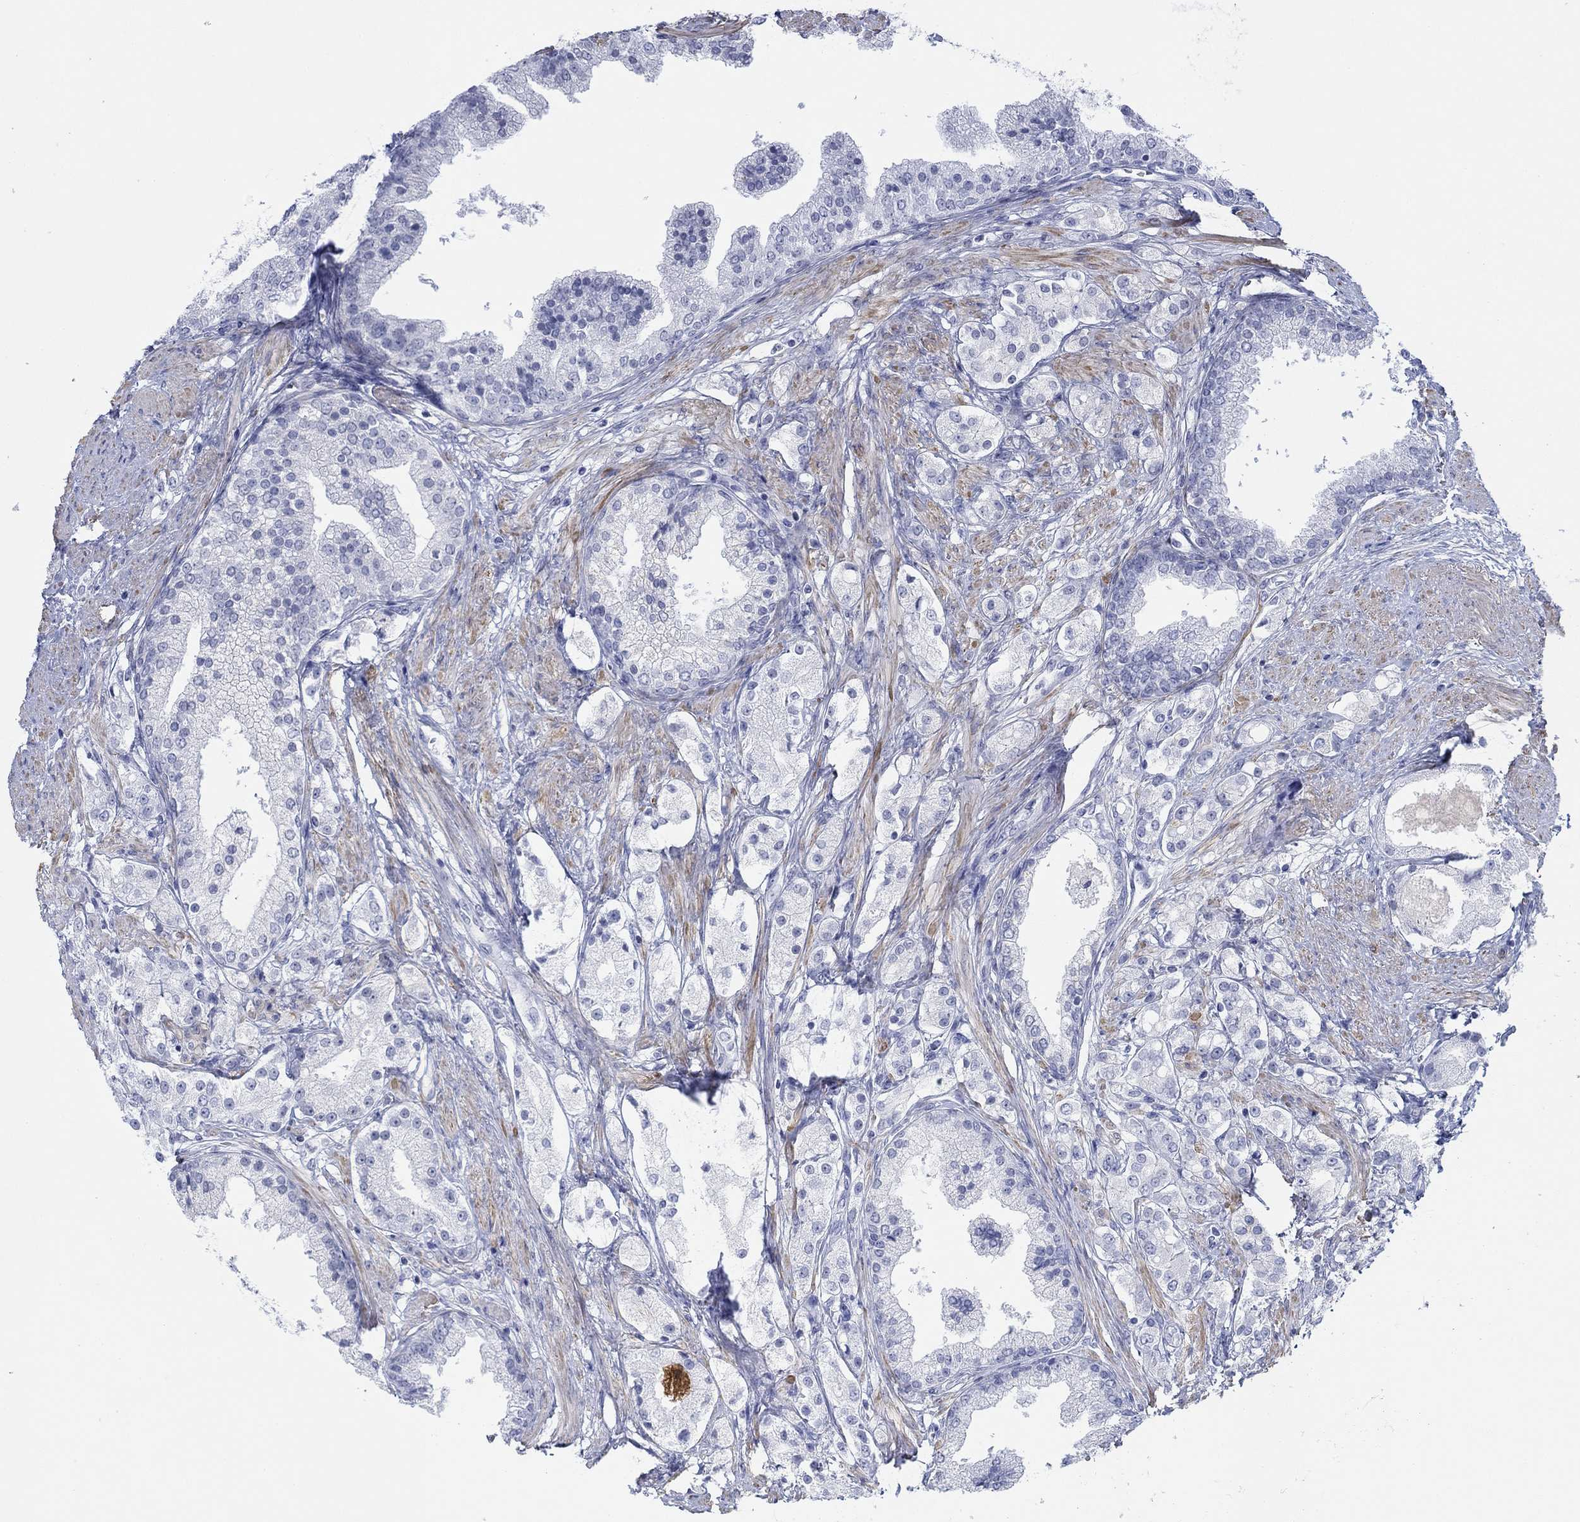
{"staining": {"intensity": "negative", "quantity": "none", "location": "none"}, "tissue": "prostate cancer", "cell_type": "Tumor cells", "image_type": "cancer", "snomed": [{"axis": "morphology", "description": "Adenocarcinoma, NOS"}, {"axis": "topography", "description": "Prostate and seminal vesicle, NOS"}, {"axis": "topography", "description": "Prostate"}], "caption": "High power microscopy photomicrograph of an immunohistochemistry (IHC) micrograph of prostate cancer, revealing no significant staining in tumor cells.", "gene": "PDYN", "patient": {"sex": "male", "age": 67}}